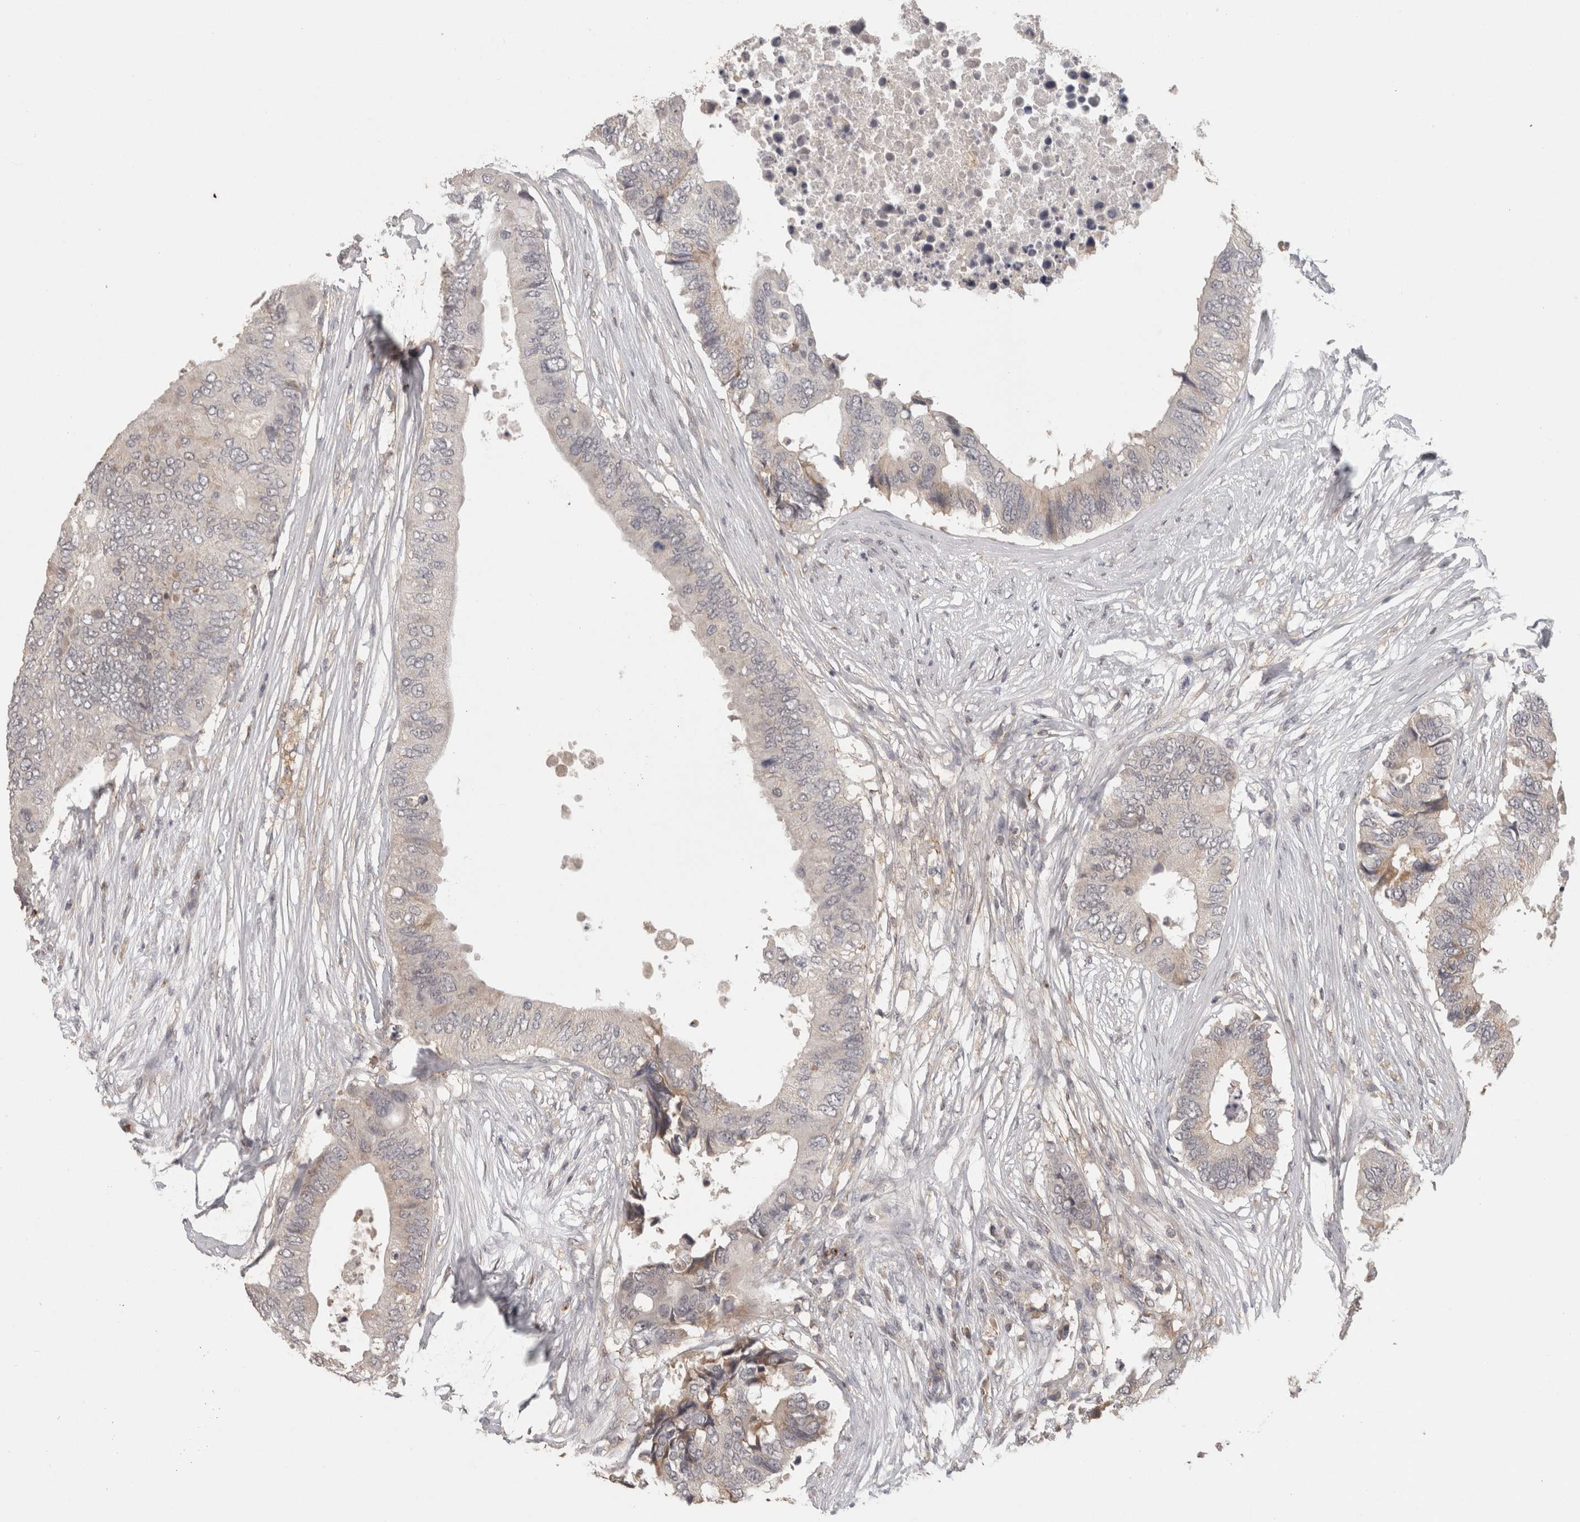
{"staining": {"intensity": "negative", "quantity": "none", "location": "none"}, "tissue": "colorectal cancer", "cell_type": "Tumor cells", "image_type": "cancer", "snomed": [{"axis": "morphology", "description": "Adenocarcinoma, NOS"}, {"axis": "topography", "description": "Colon"}], "caption": "Micrograph shows no significant protein expression in tumor cells of colorectal cancer. The staining is performed using DAB (3,3'-diaminobenzidine) brown chromogen with nuclei counter-stained in using hematoxylin.", "gene": "HAVCR2", "patient": {"sex": "male", "age": 71}}